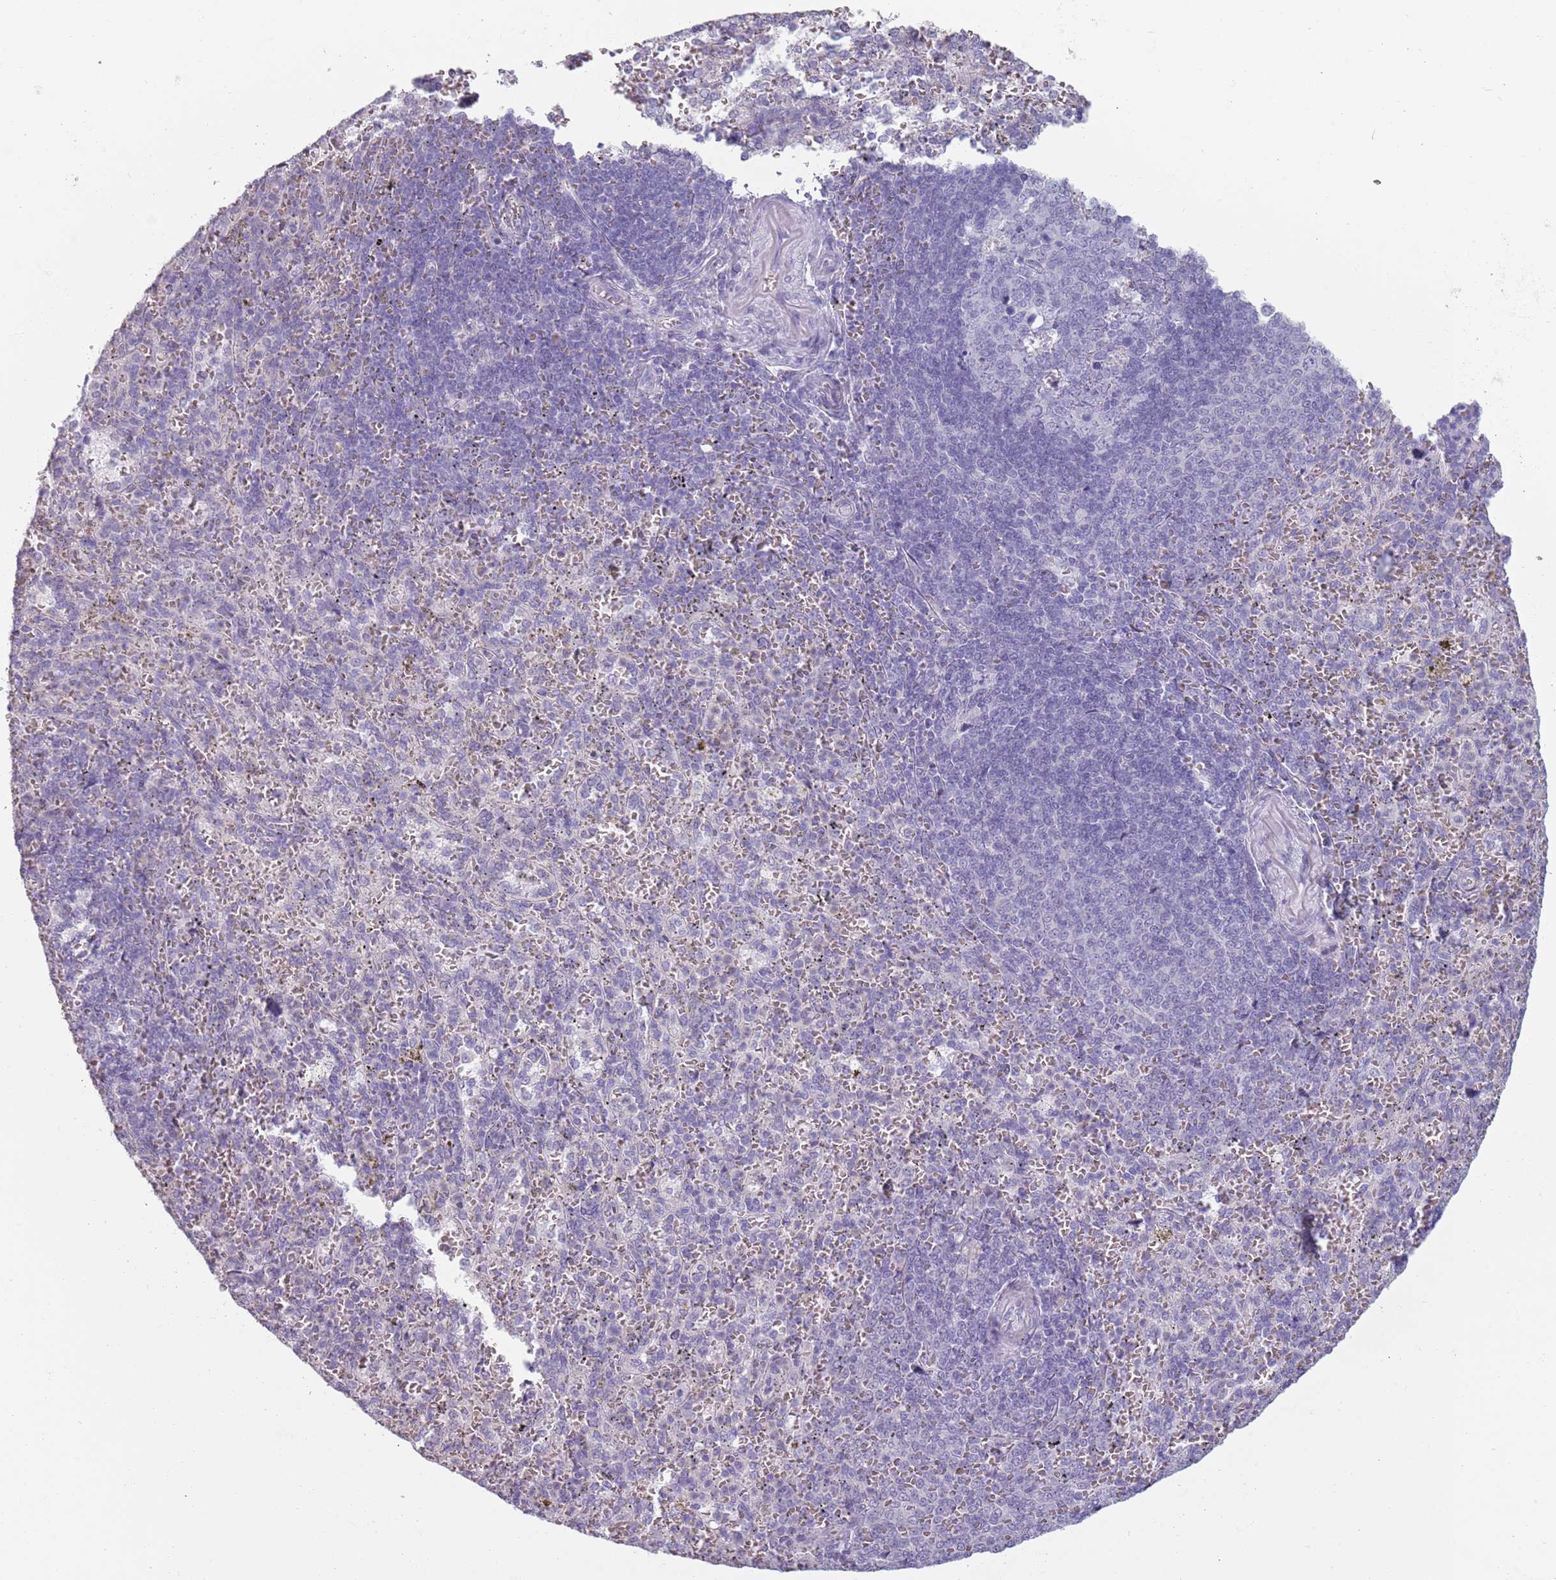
{"staining": {"intensity": "negative", "quantity": "none", "location": "none"}, "tissue": "spleen", "cell_type": "Cells in red pulp", "image_type": "normal", "snomed": [{"axis": "morphology", "description": "Normal tissue, NOS"}, {"axis": "topography", "description": "Spleen"}], "caption": "Cells in red pulp show no significant protein positivity in normal spleen. Brightfield microscopy of immunohistochemistry (IHC) stained with DAB (brown) and hematoxylin (blue), captured at high magnification.", "gene": "PIEZO1", "patient": {"sex": "female", "age": 21}}